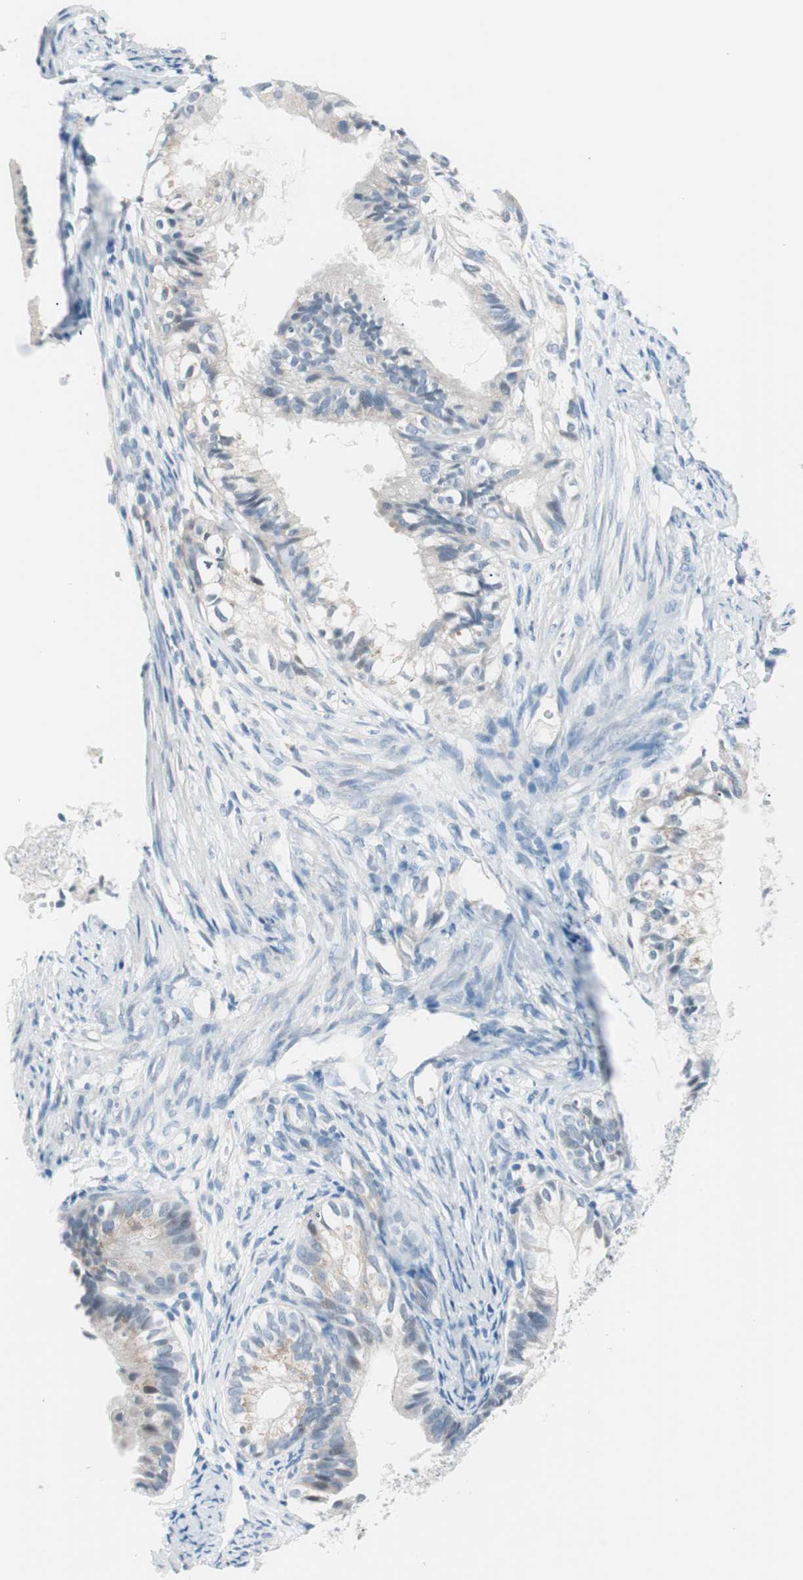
{"staining": {"intensity": "weak", "quantity": "25%-75%", "location": "cytoplasmic/membranous"}, "tissue": "cervical cancer", "cell_type": "Tumor cells", "image_type": "cancer", "snomed": [{"axis": "morphology", "description": "Normal tissue, NOS"}, {"axis": "morphology", "description": "Adenocarcinoma, NOS"}, {"axis": "topography", "description": "Cervix"}, {"axis": "topography", "description": "Endometrium"}], "caption": "Immunohistochemistry image of adenocarcinoma (cervical) stained for a protein (brown), which reveals low levels of weak cytoplasmic/membranous expression in about 25%-75% of tumor cells.", "gene": "VIL1", "patient": {"sex": "female", "age": 86}}